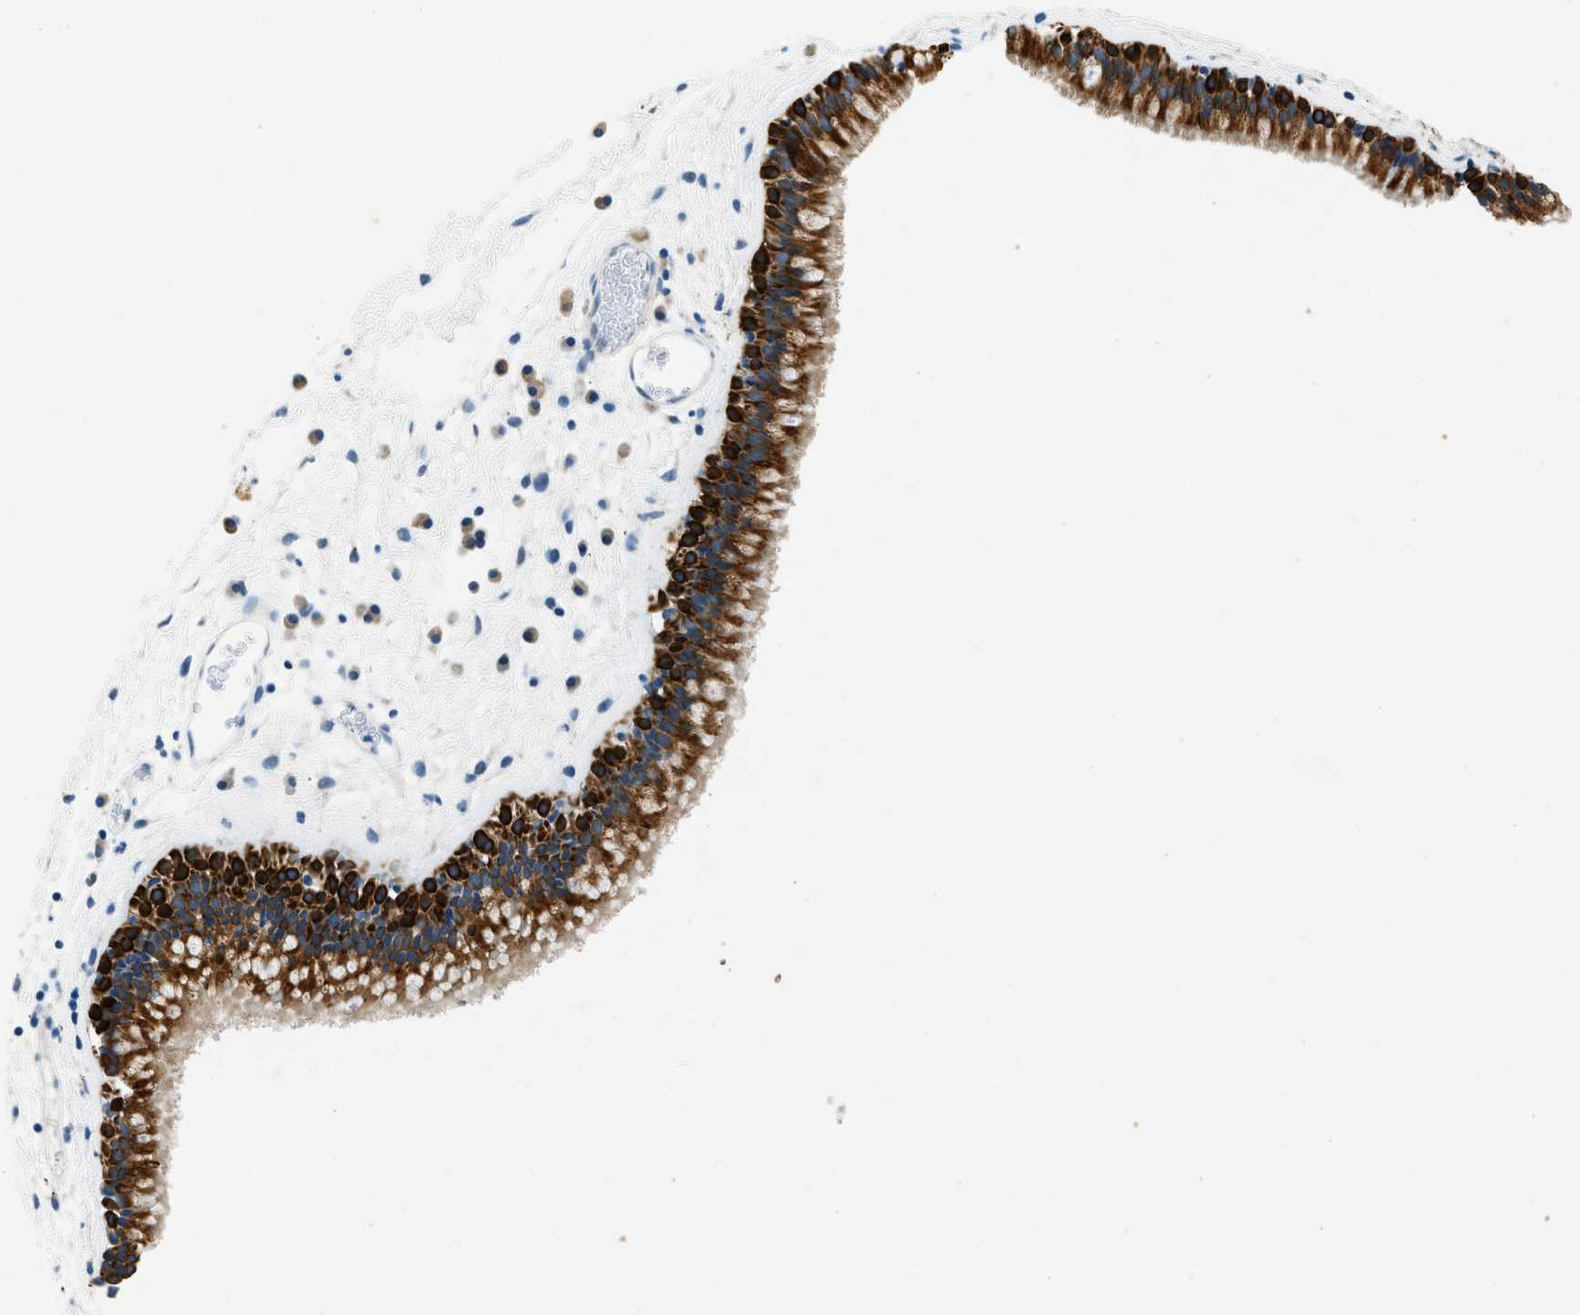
{"staining": {"intensity": "strong", "quantity": ">75%", "location": "cytoplasmic/membranous"}, "tissue": "nasopharynx", "cell_type": "Respiratory epithelial cells", "image_type": "normal", "snomed": [{"axis": "morphology", "description": "Normal tissue, NOS"}, {"axis": "morphology", "description": "Inflammation, NOS"}, {"axis": "topography", "description": "Nasopharynx"}], "caption": "Approximately >75% of respiratory epithelial cells in benign nasopharynx show strong cytoplasmic/membranous protein expression as visualized by brown immunohistochemical staining.", "gene": "CFAP20", "patient": {"sex": "male", "age": 48}}